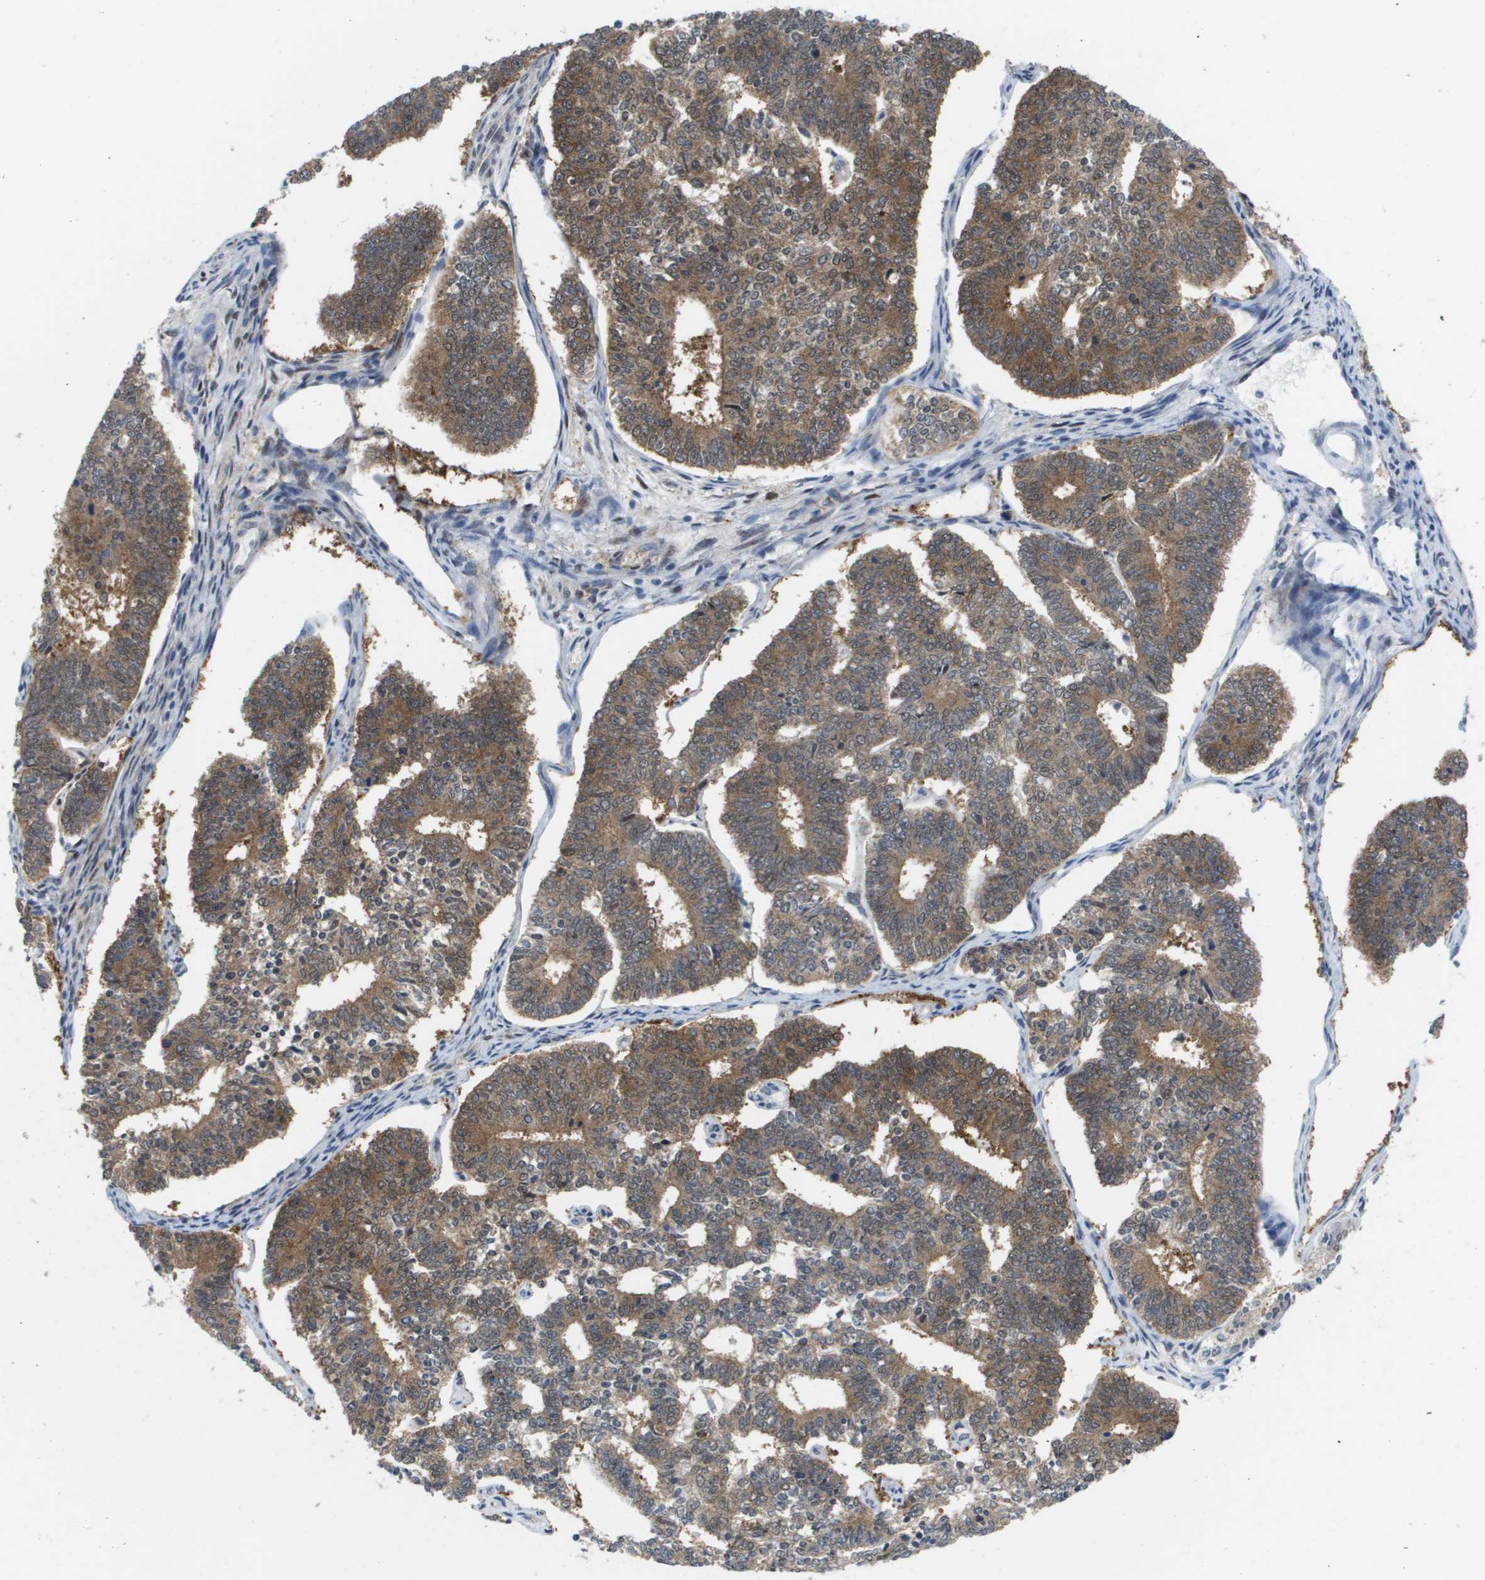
{"staining": {"intensity": "moderate", "quantity": ">75%", "location": "cytoplasmic/membranous"}, "tissue": "endometrial cancer", "cell_type": "Tumor cells", "image_type": "cancer", "snomed": [{"axis": "morphology", "description": "Adenocarcinoma, NOS"}, {"axis": "topography", "description": "Endometrium"}], "caption": "Immunohistochemical staining of human adenocarcinoma (endometrial) reveals medium levels of moderate cytoplasmic/membranous protein staining in approximately >75% of tumor cells. (IHC, brightfield microscopy, high magnification).", "gene": "FKBP4", "patient": {"sex": "female", "age": 70}}